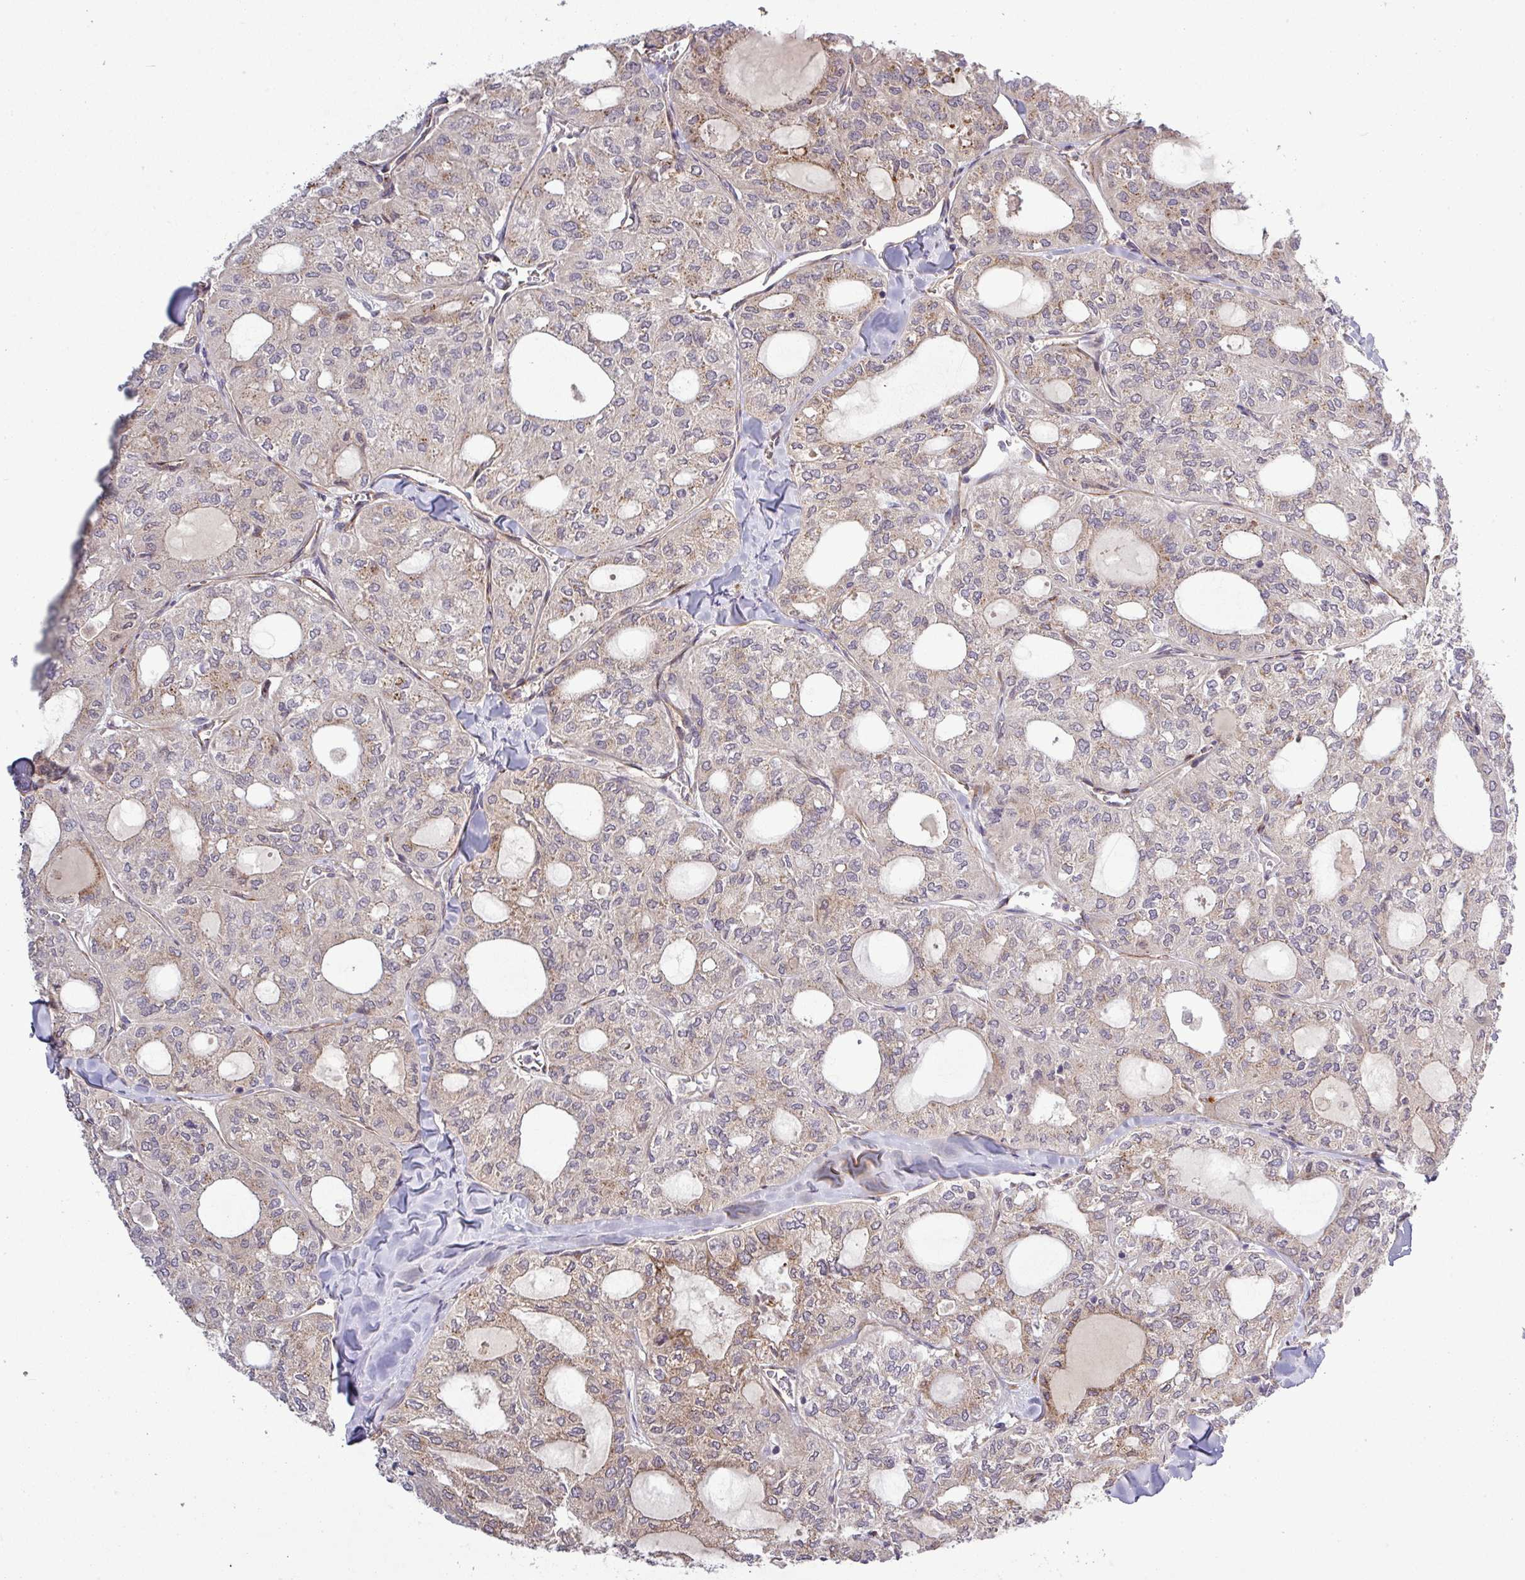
{"staining": {"intensity": "weak", "quantity": "25%-75%", "location": "cytoplasmic/membranous"}, "tissue": "thyroid cancer", "cell_type": "Tumor cells", "image_type": "cancer", "snomed": [{"axis": "morphology", "description": "Follicular adenoma carcinoma, NOS"}, {"axis": "topography", "description": "Thyroid gland"}], "caption": "Thyroid follicular adenoma carcinoma stained for a protein displays weak cytoplasmic/membranous positivity in tumor cells. (IHC, brightfield microscopy, high magnification).", "gene": "PCDH1", "patient": {"sex": "male", "age": 75}}